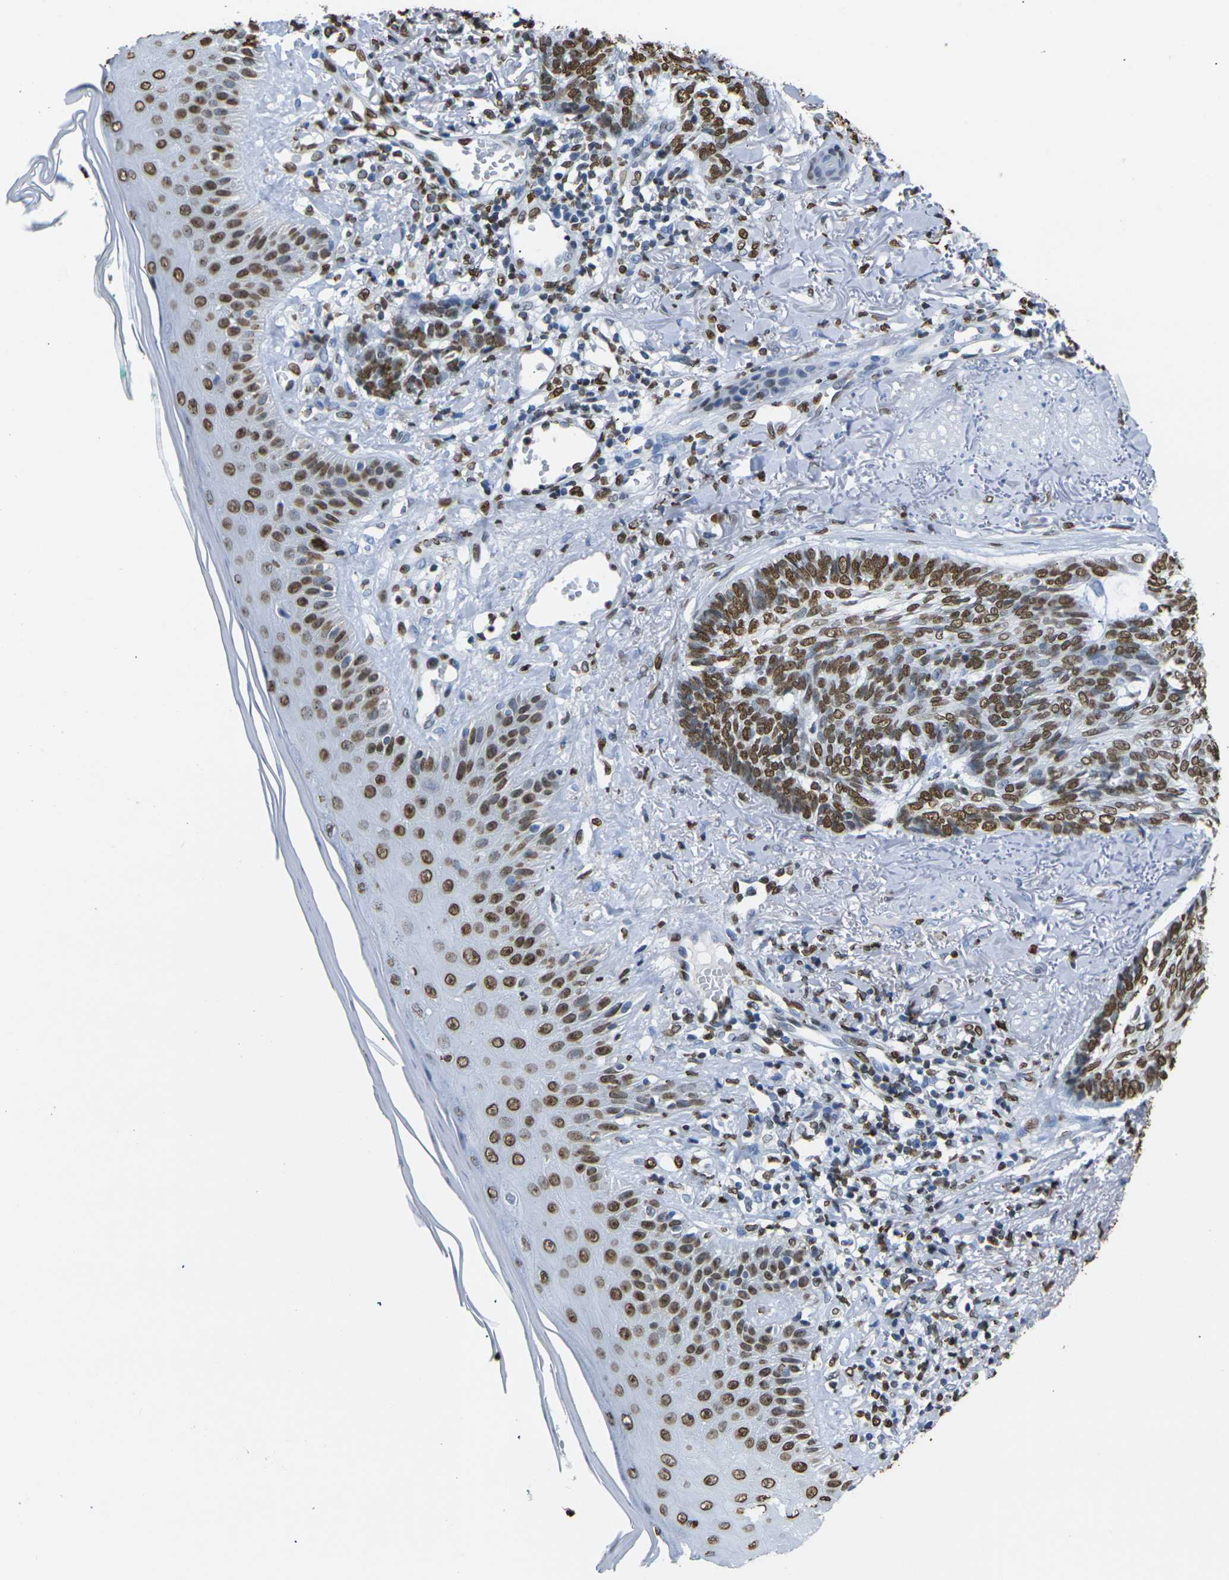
{"staining": {"intensity": "strong", "quantity": ">75%", "location": "nuclear"}, "tissue": "skin cancer", "cell_type": "Tumor cells", "image_type": "cancer", "snomed": [{"axis": "morphology", "description": "Basal cell carcinoma"}, {"axis": "topography", "description": "Skin"}], "caption": "Skin cancer (basal cell carcinoma) was stained to show a protein in brown. There is high levels of strong nuclear staining in approximately >75% of tumor cells.", "gene": "DRAXIN", "patient": {"sex": "male", "age": 43}}